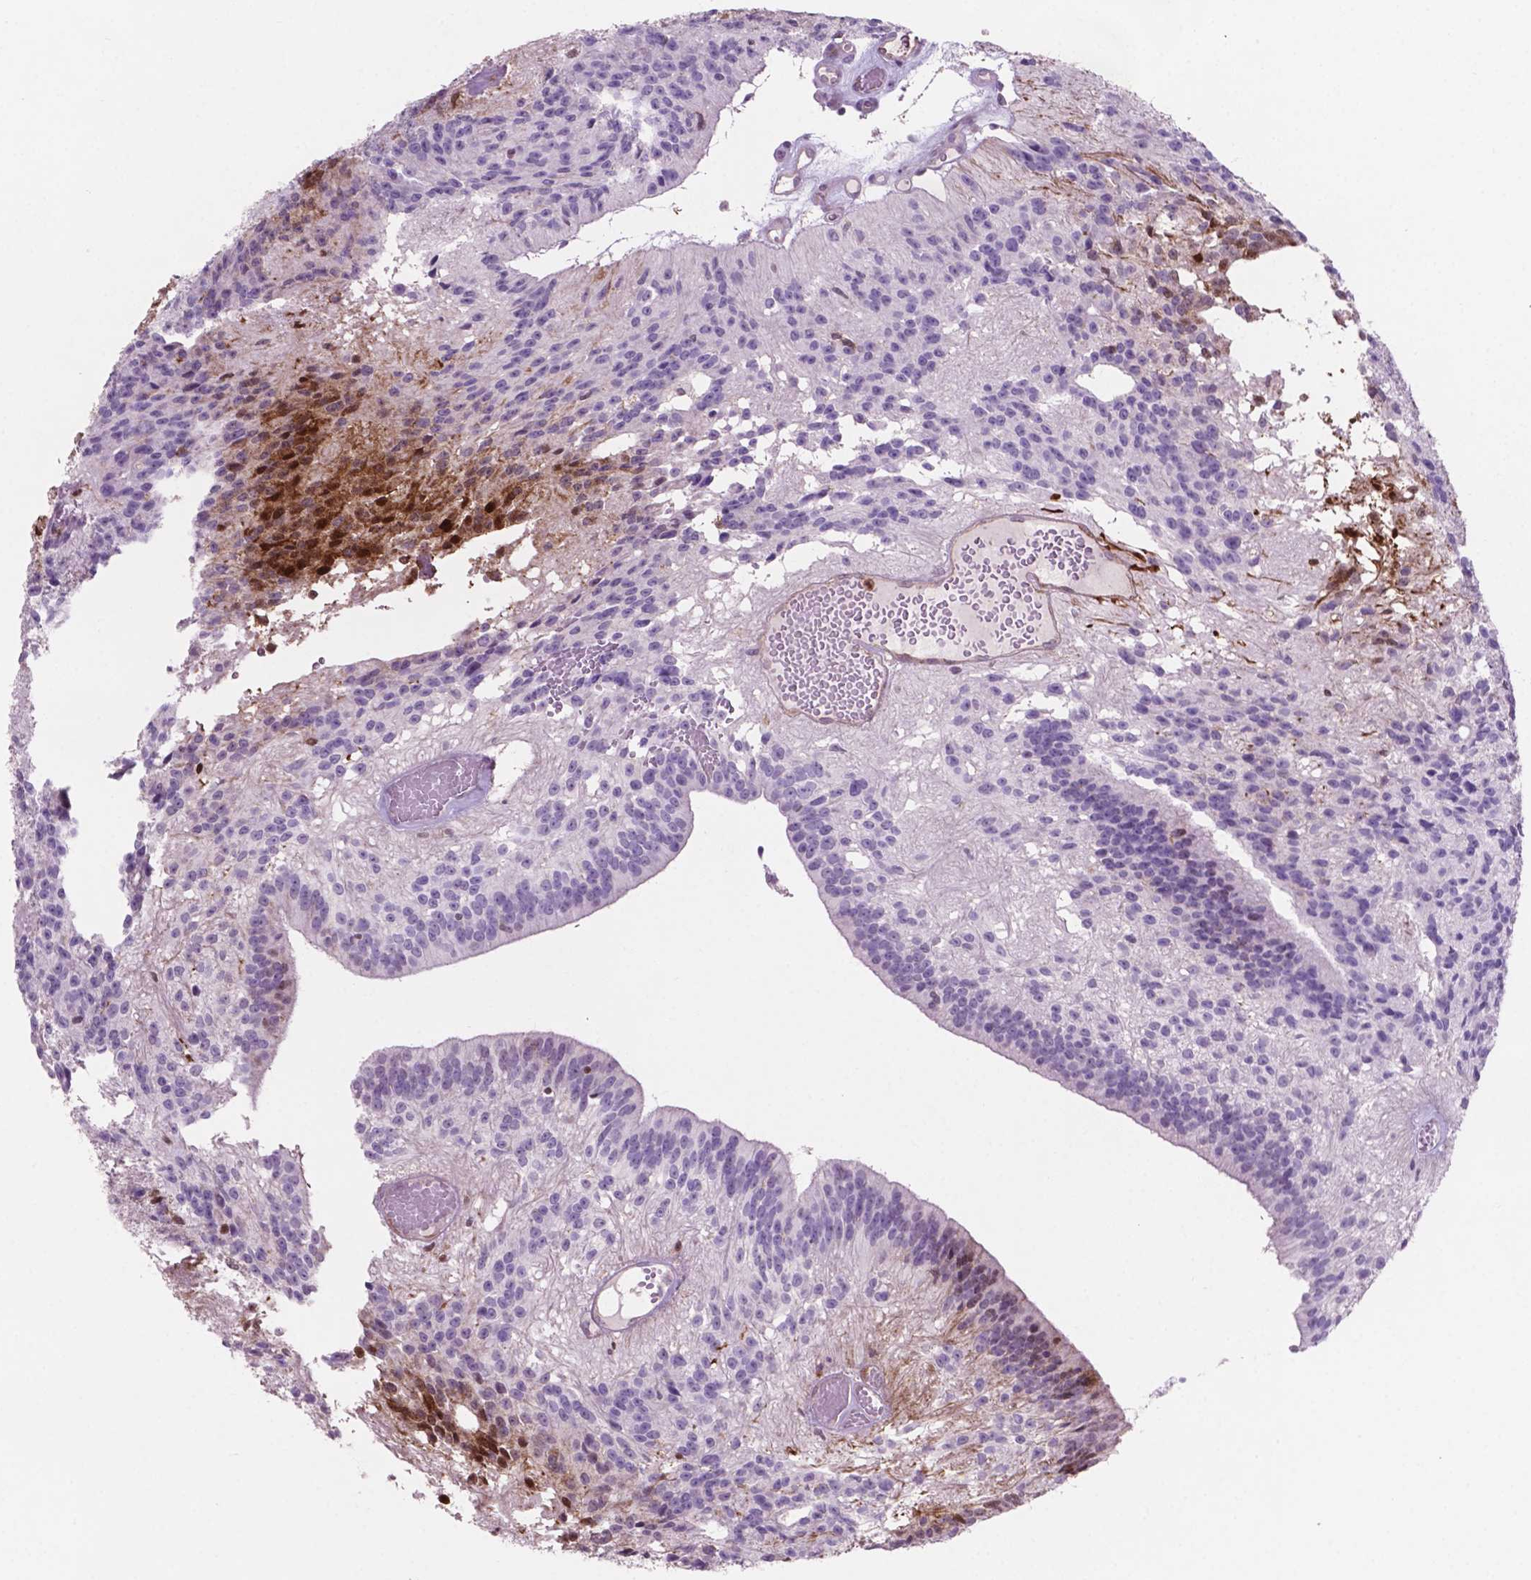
{"staining": {"intensity": "strong", "quantity": "<25%", "location": "cytoplasmic/membranous,nuclear"}, "tissue": "glioma", "cell_type": "Tumor cells", "image_type": "cancer", "snomed": [{"axis": "morphology", "description": "Glioma, malignant, Low grade"}, {"axis": "topography", "description": "Brain"}], "caption": "Glioma tissue reveals strong cytoplasmic/membranous and nuclear staining in approximately <25% of tumor cells", "gene": "LDHA", "patient": {"sex": "male", "age": 31}}